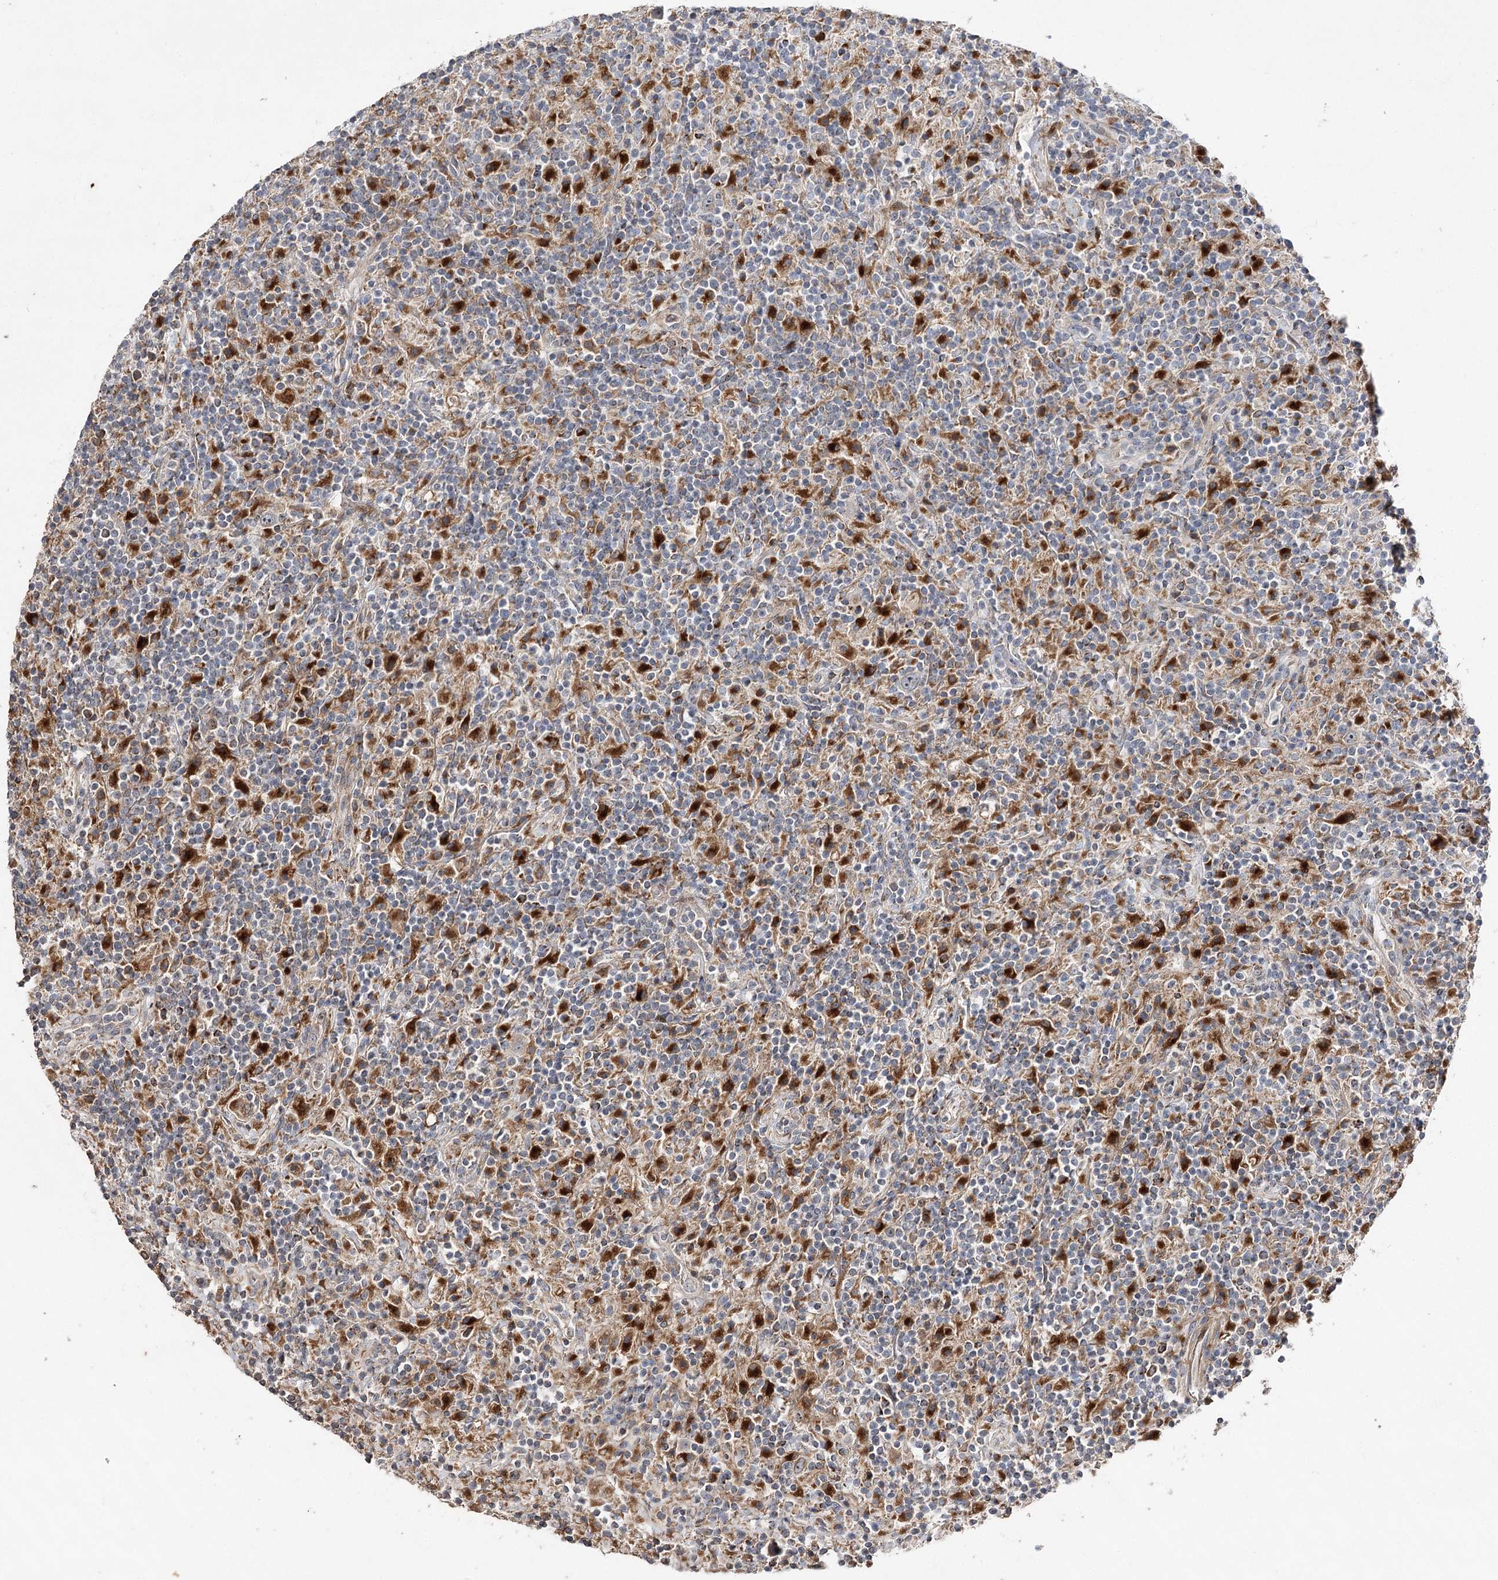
{"staining": {"intensity": "negative", "quantity": "none", "location": "none"}, "tissue": "lymphoma", "cell_type": "Tumor cells", "image_type": "cancer", "snomed": [{"axis": "morphology", "description": "Hodgkin's disease, NOS"}, {"axis": "topography", "description": "Lymph node"}], "caption": "This is a photomicrograph of IHC staining of lymphoma, which shows no staining in tumor cells.", "gene": "OBSL1", "patient": {"sex": "male", "age": 70}}